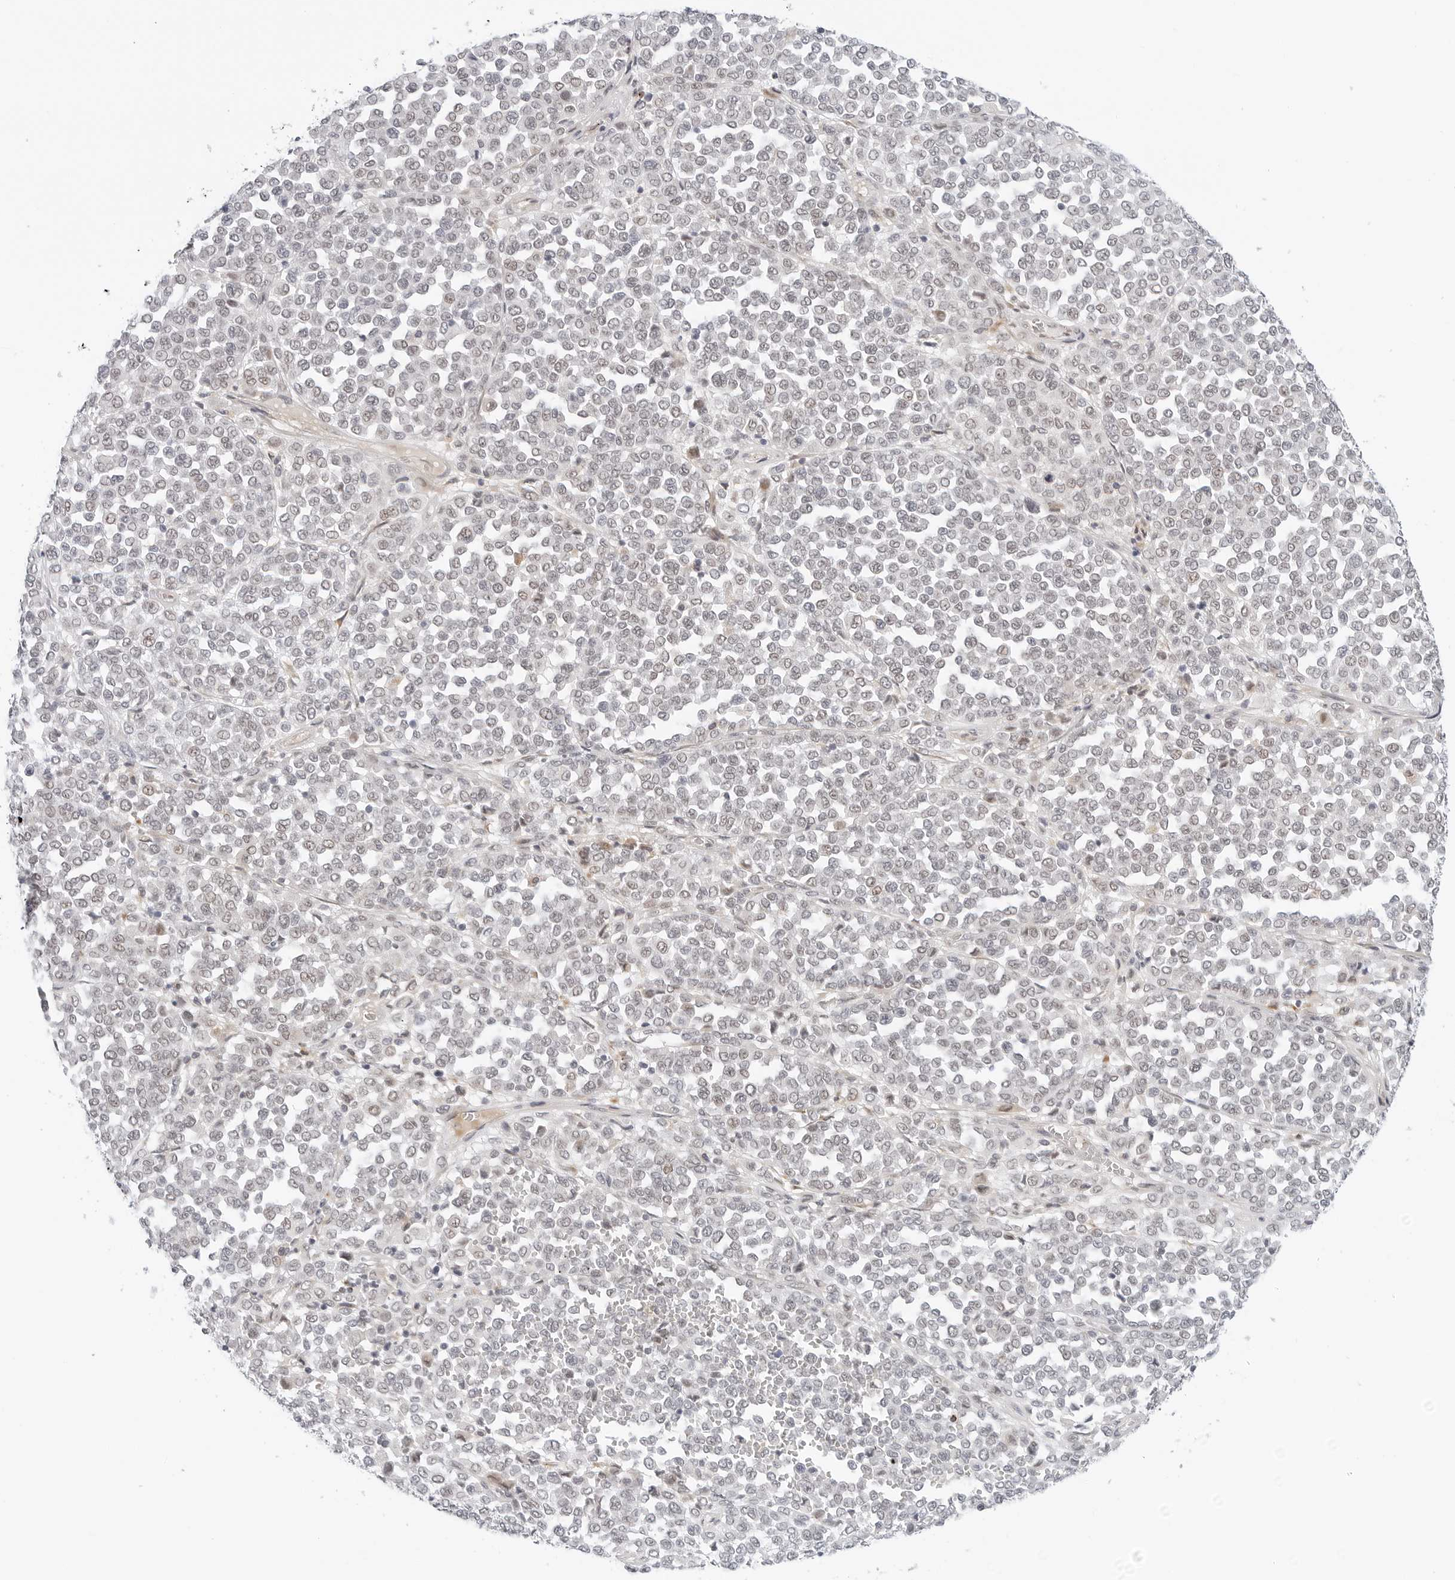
{"staining": {"intensity": "negative", "quantity": "none", "location": "none"}, "tissue": "melanoma", "cell_type": "Tumor cells", "image_type": "cancer", "snomed": [{"axis": "morphology", "description": "Malignant melanoma, Metastatic site"}, {"axis": "topography", "description": "Pancreas"}], "caption": "High magnification brightfield microscopy of malignant melanoma (metastatic site) stained with DAB (brown) and counterstained with hematoxylin (blue): tumor cells show no significant expression.", "gene": "TSEN2", "patient": {"sex": "female", "age": 30}}